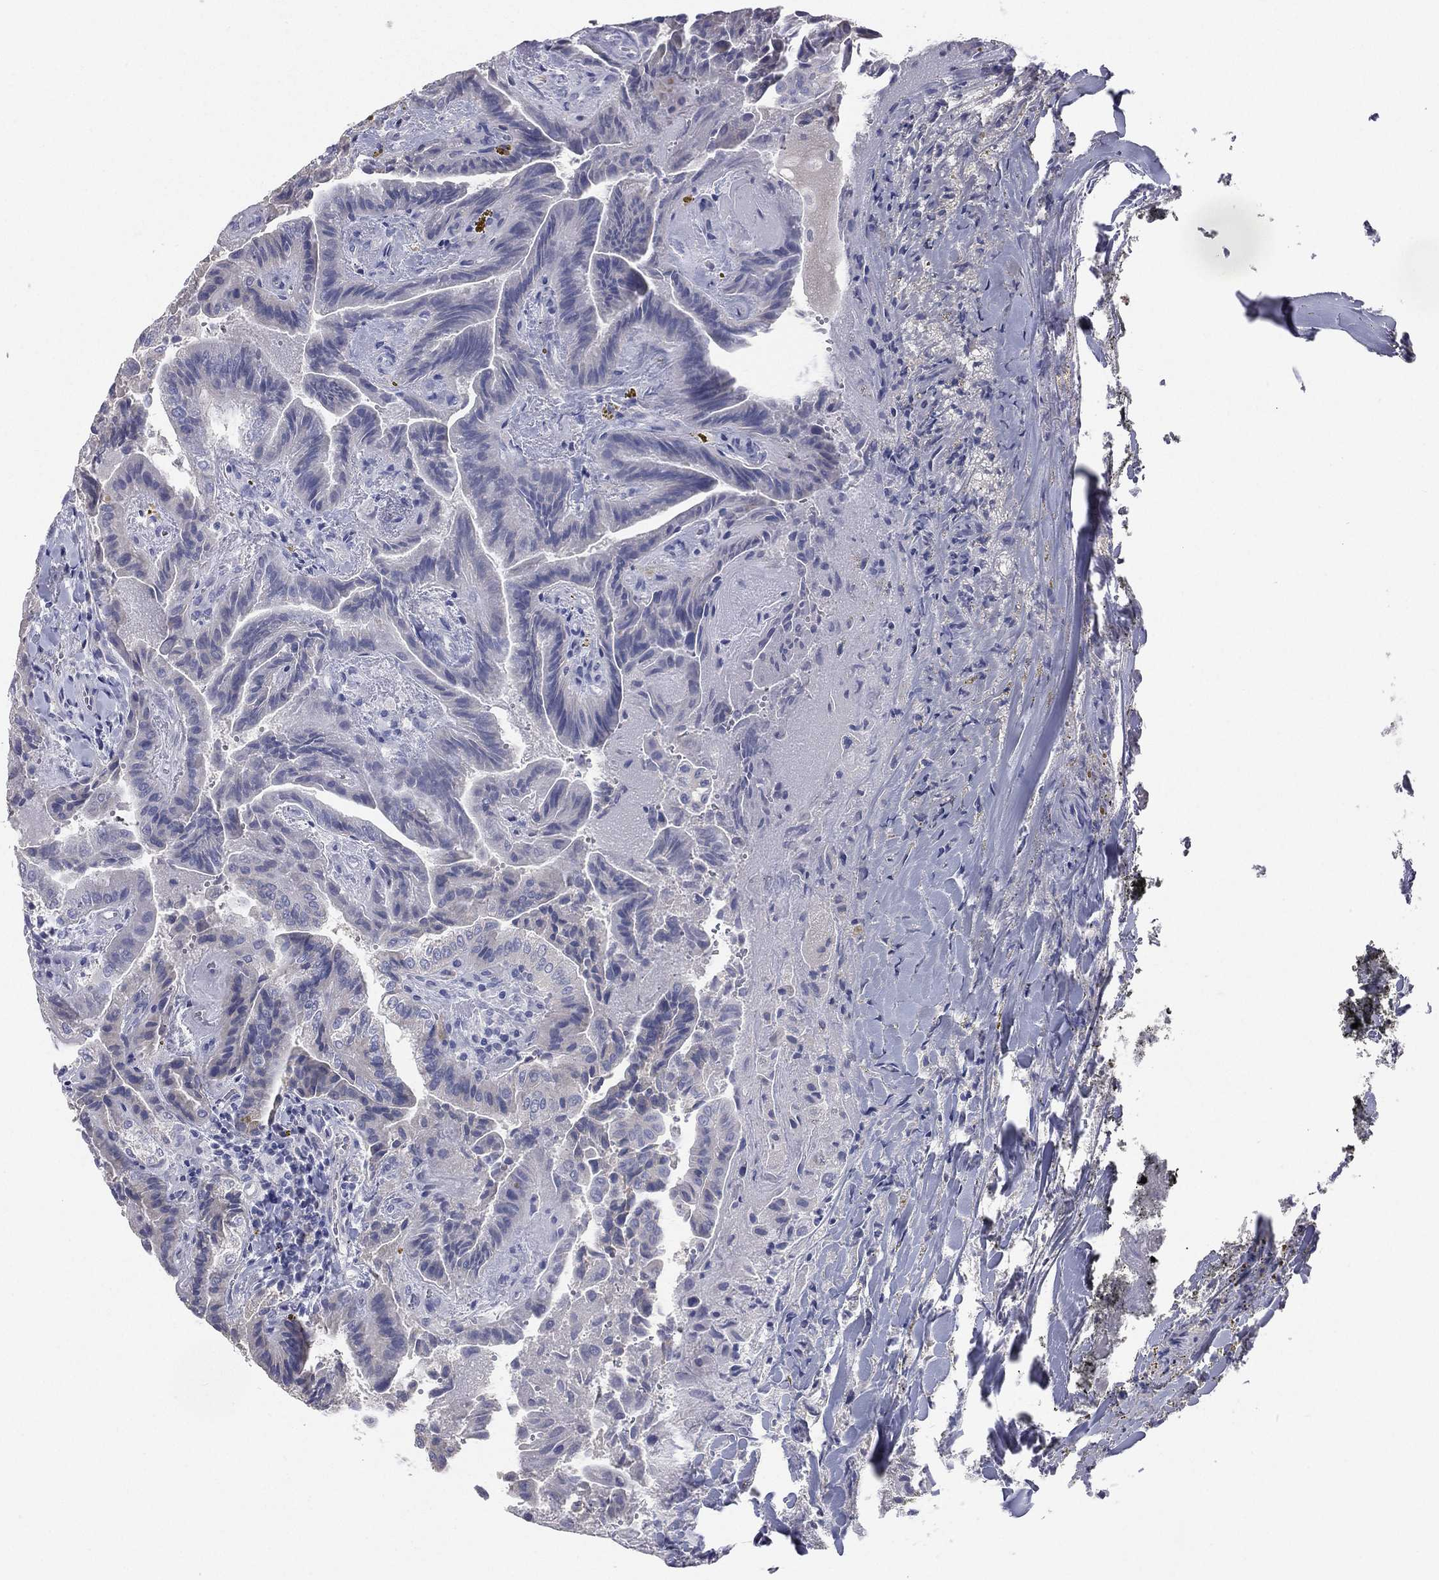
{"staining": {"intensity": "negative", "quantity": "none", "location": "none"}, "tissue": "thyroid cancer", "cell_type": "Tumor cells", "image_type": "cancer", "snomed": [{"axis": "morphology", "description": "Papillary adenocarcinoma, NOS"}, {"axis": "topography", "description": "Thyroid gland"}], "caption": "There is no significant expression in tumor cells of thyroid cancer (papillary adenocarcinoma). Nuclei are stained in blue.", "gene": "STK31", "patient": {"sex": "female", "age": 68}}